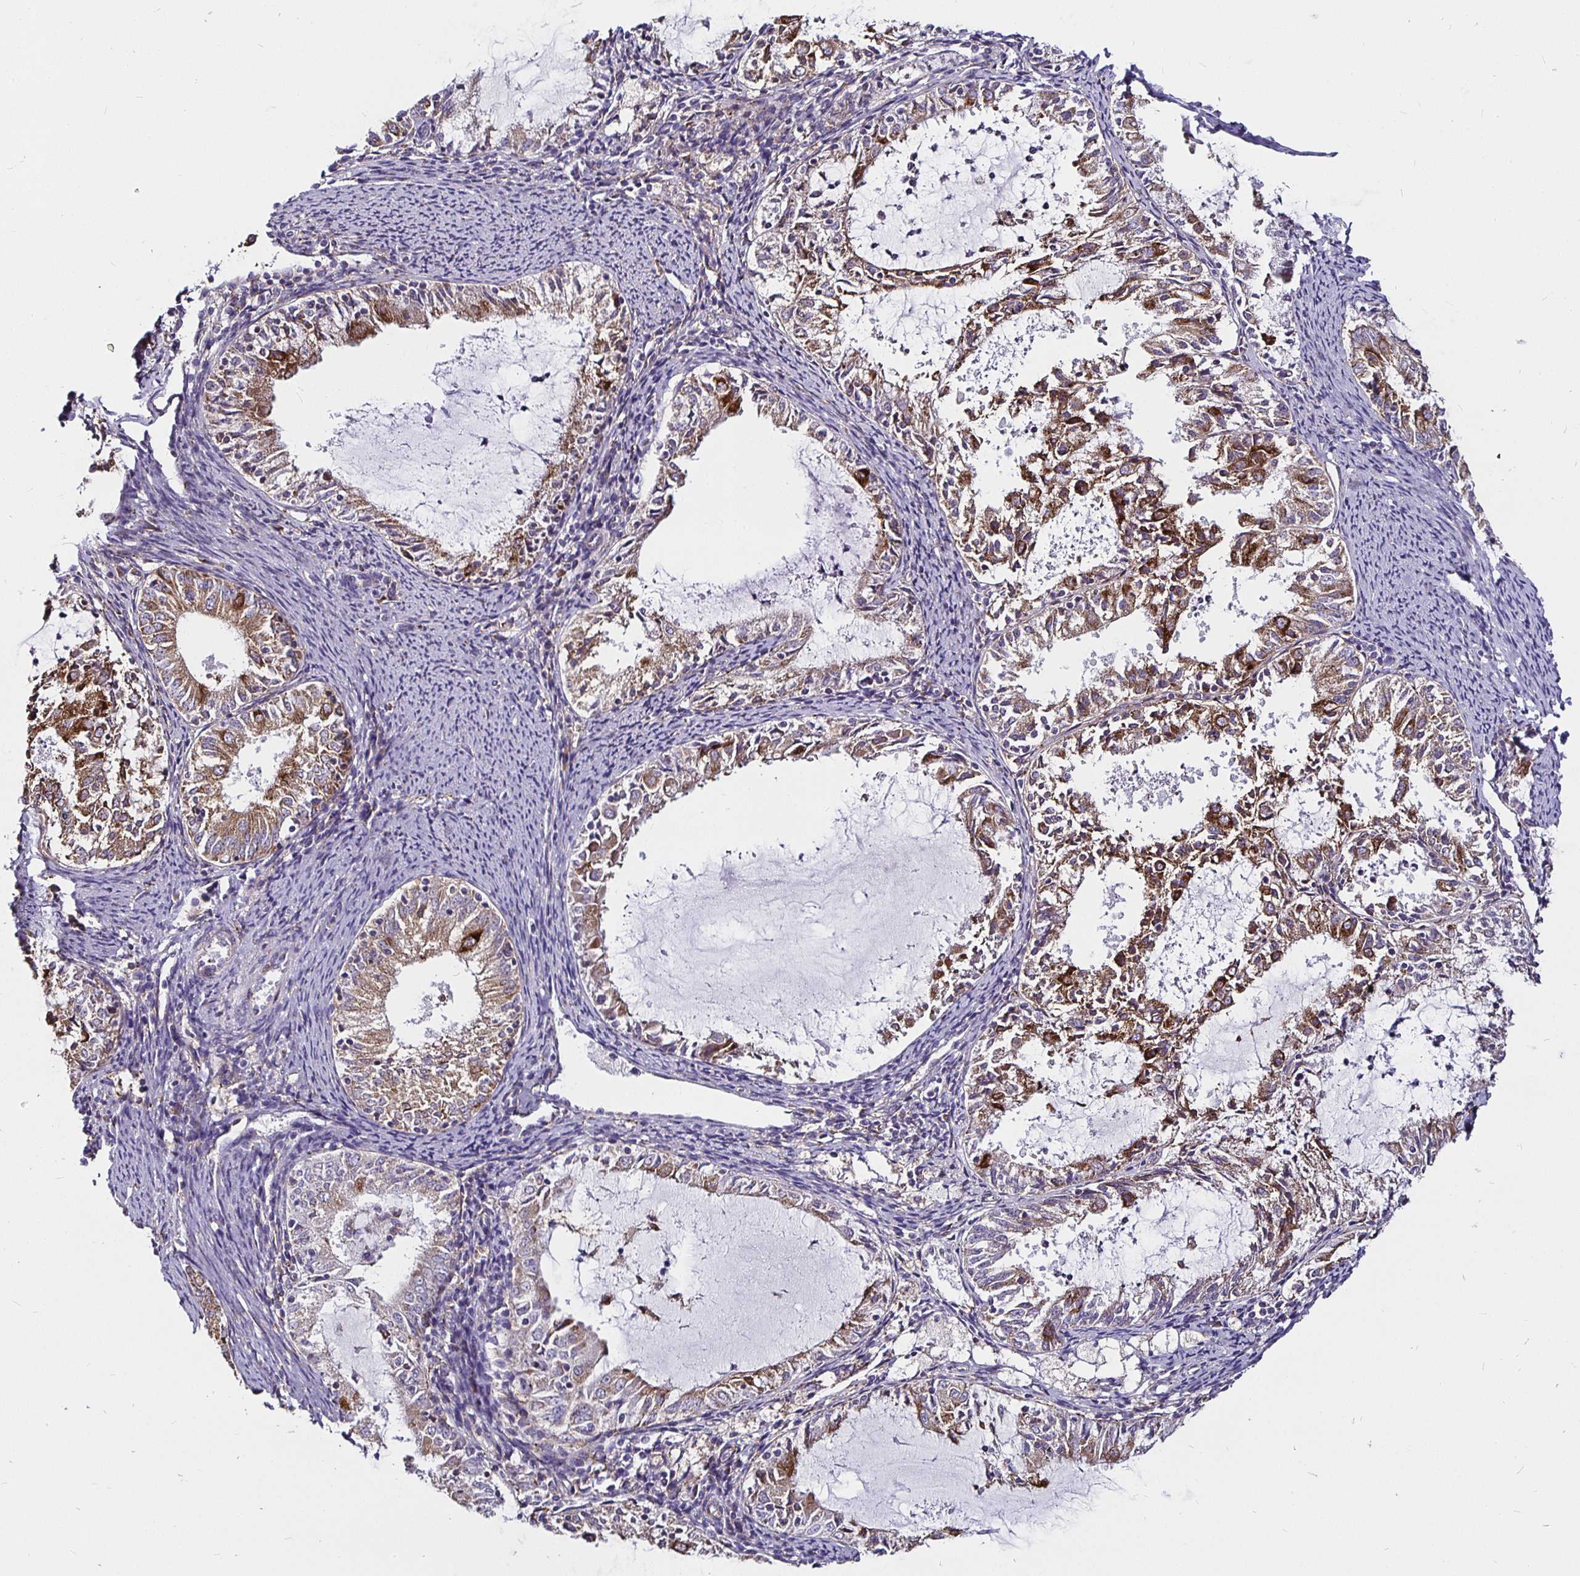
{"staining": {"intensity": "moderate", "quantity": ">75%", "location": "cytoplasmic/membranous"}, "tissue": "endometrial cancer", "cell_type": "Tumor cells", "image_type": "cancer", "snomed": [{"axis": "morphology", "description": "Adenocarcinoma, NOS"}, {"axis": "topography", "description": "Endometrium"}], "caption": "An image showing moderate cytoplasmic/membranous staining in about >75% of tumor cells in endometrial adenocarcinoma, as visualized by brown immunohistochemical staining.", "gene": "P4HA2", "patient": {"sex": "female", "age": 57}}